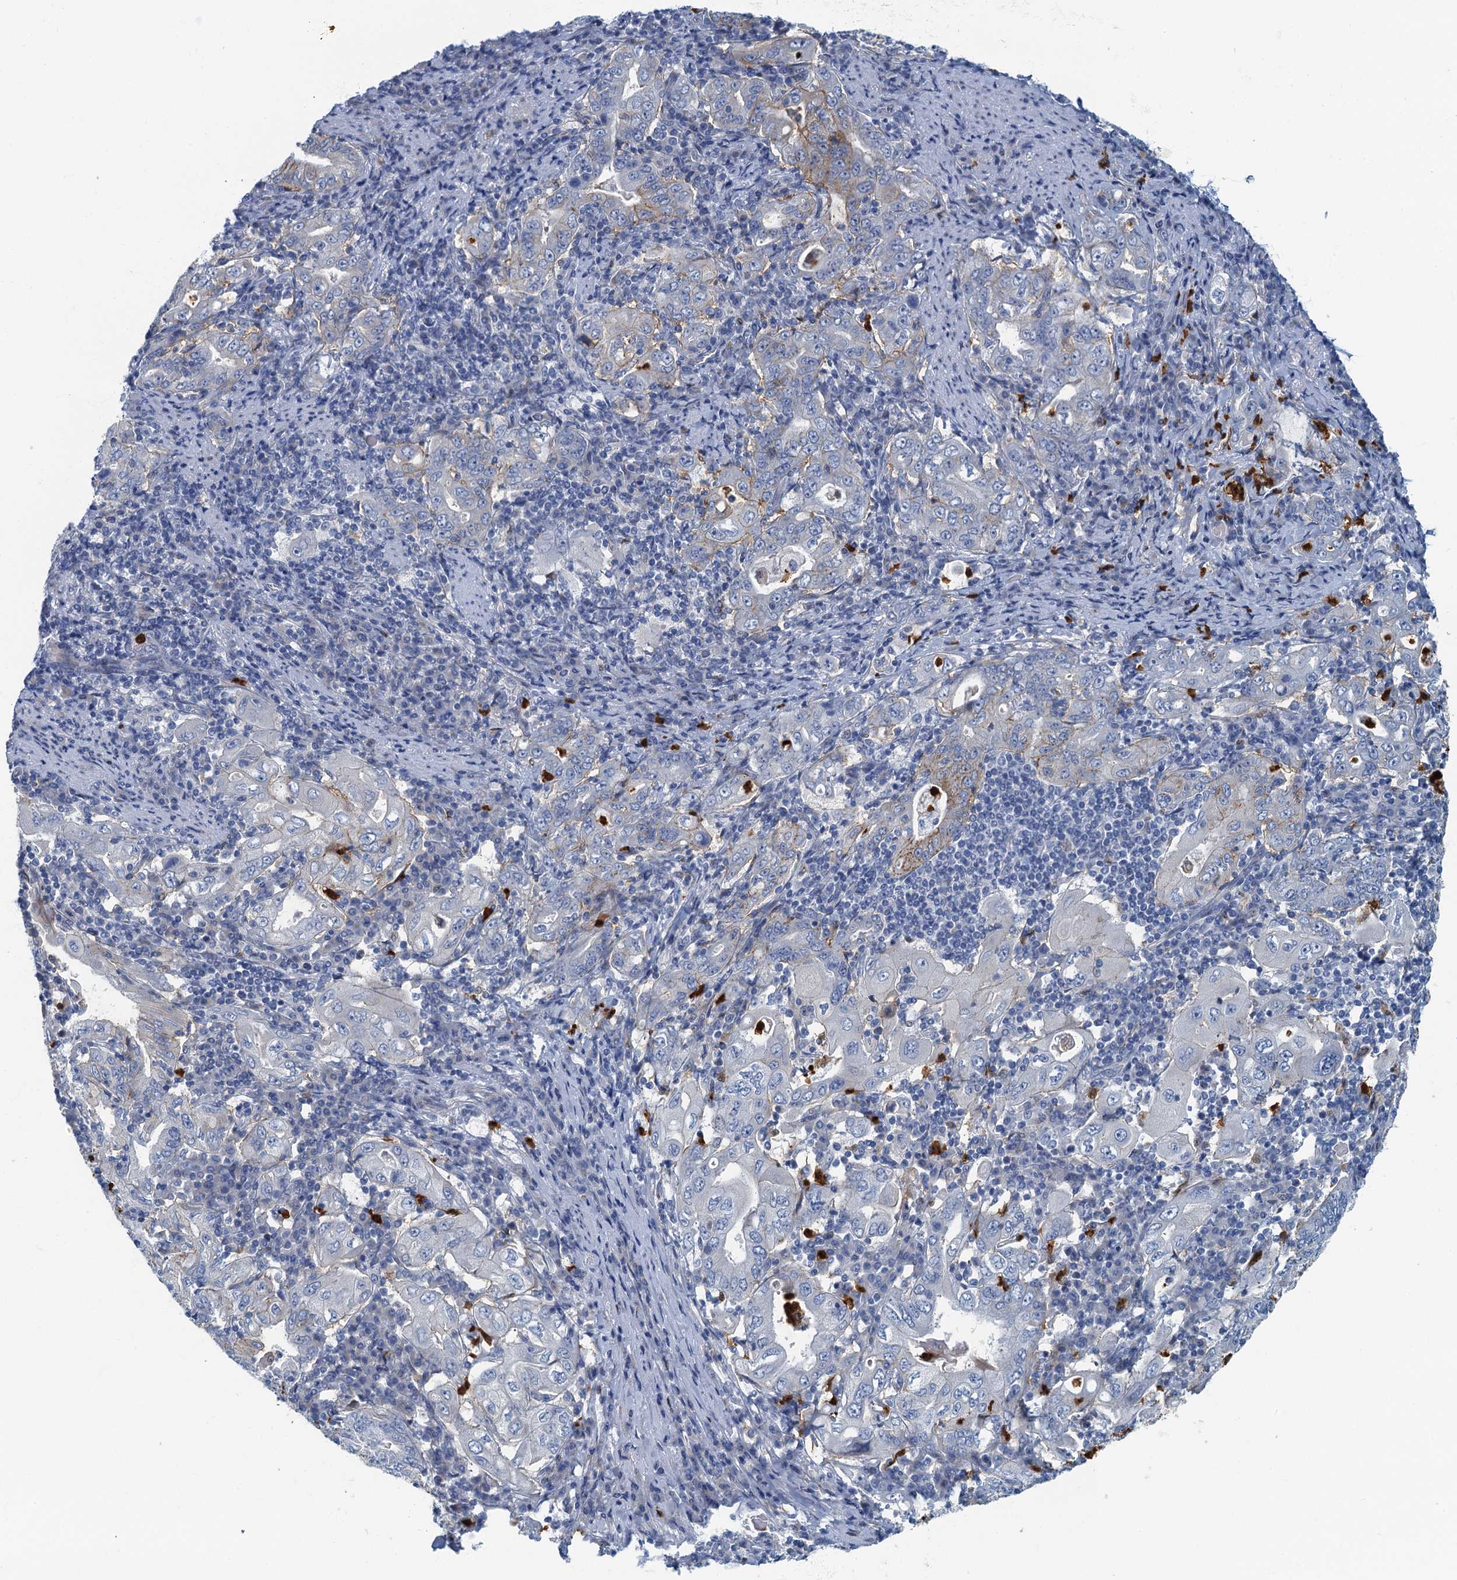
{"staining": {"intensity": "negative", "quantity": "none", "location": "none"}, "tissue": "stomach cancer", "cell_type": "Tumor cells", "image_type": "cancer", "snomed": [{"axis": "morphology", "description": "Normal tissue, NOS"}, {"axis": "morphology", "description": "Adenocarcinoma, NOS"}, {"axis": "topography", "description": "Esophagus"}, {"axis": "topography", "description": "Stomach, upper"}, {"axis": "topography", "description": "Peripheral nerve tissue"}], "caption": "Adenocarcinoma (stomach) stained for a protein using IHC displays no staining tumor cells.", "gene": "ANKDD1A", "patient": {"sex": "male", "age": 62}}